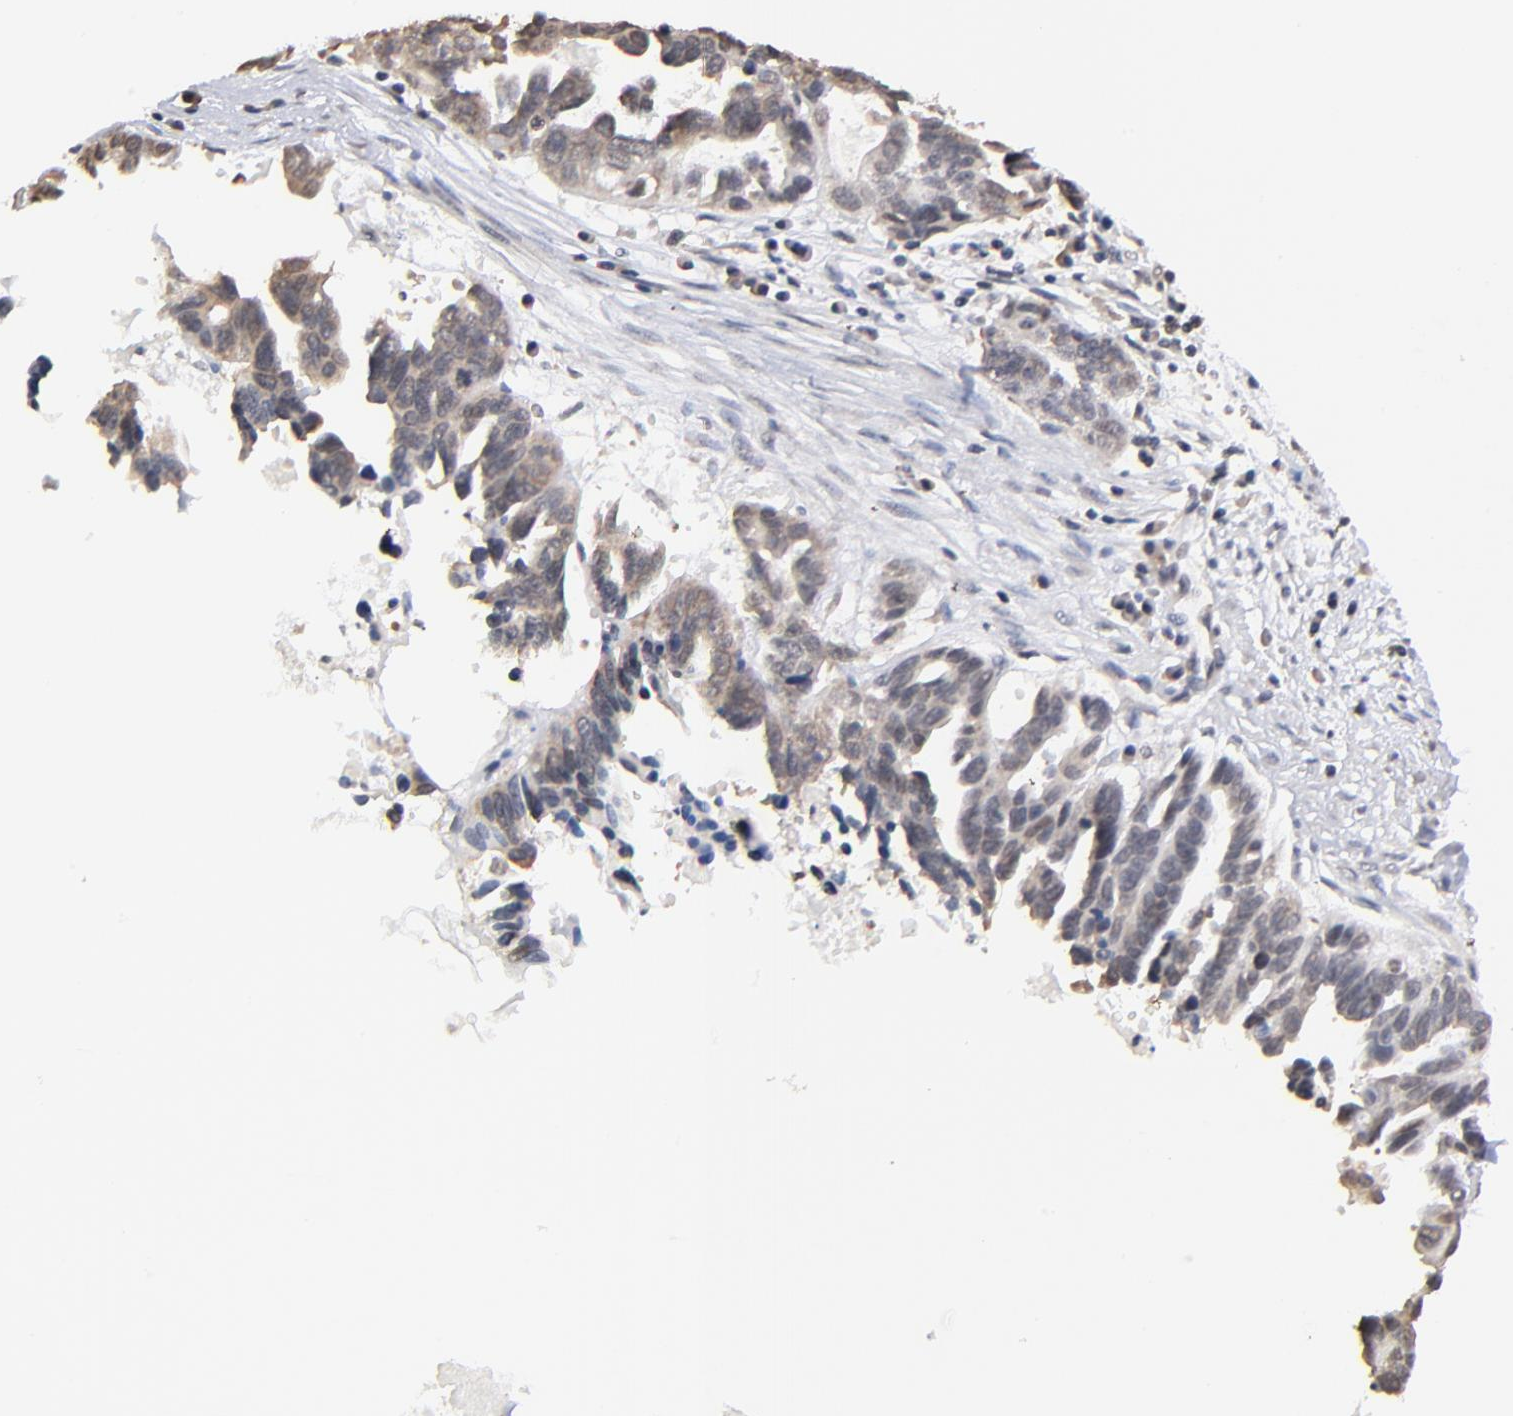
{"staining": {"intensity": "weak", "quantity": "<25%", "location": "nuclear"}, "tissue": "ovarian cancer", "cell_type": "Tumor cells", "image_type": "cancer", "snomed": [{"axis": "morphology", "description": "Carcinoma, endometroid"}, {"axis": "morphology", "description": "Cystadenocarcinoma, serous, NOS"}, {"axis": "topography", "description": "Ovary"}], "caption": "Immunohistochemistry of human serous cystadenocarcinoma (ovarian) demonstrates no expression in tumor cells.", "gene": "BRPF1", "patient": {"sex": "female", "age": 45}}